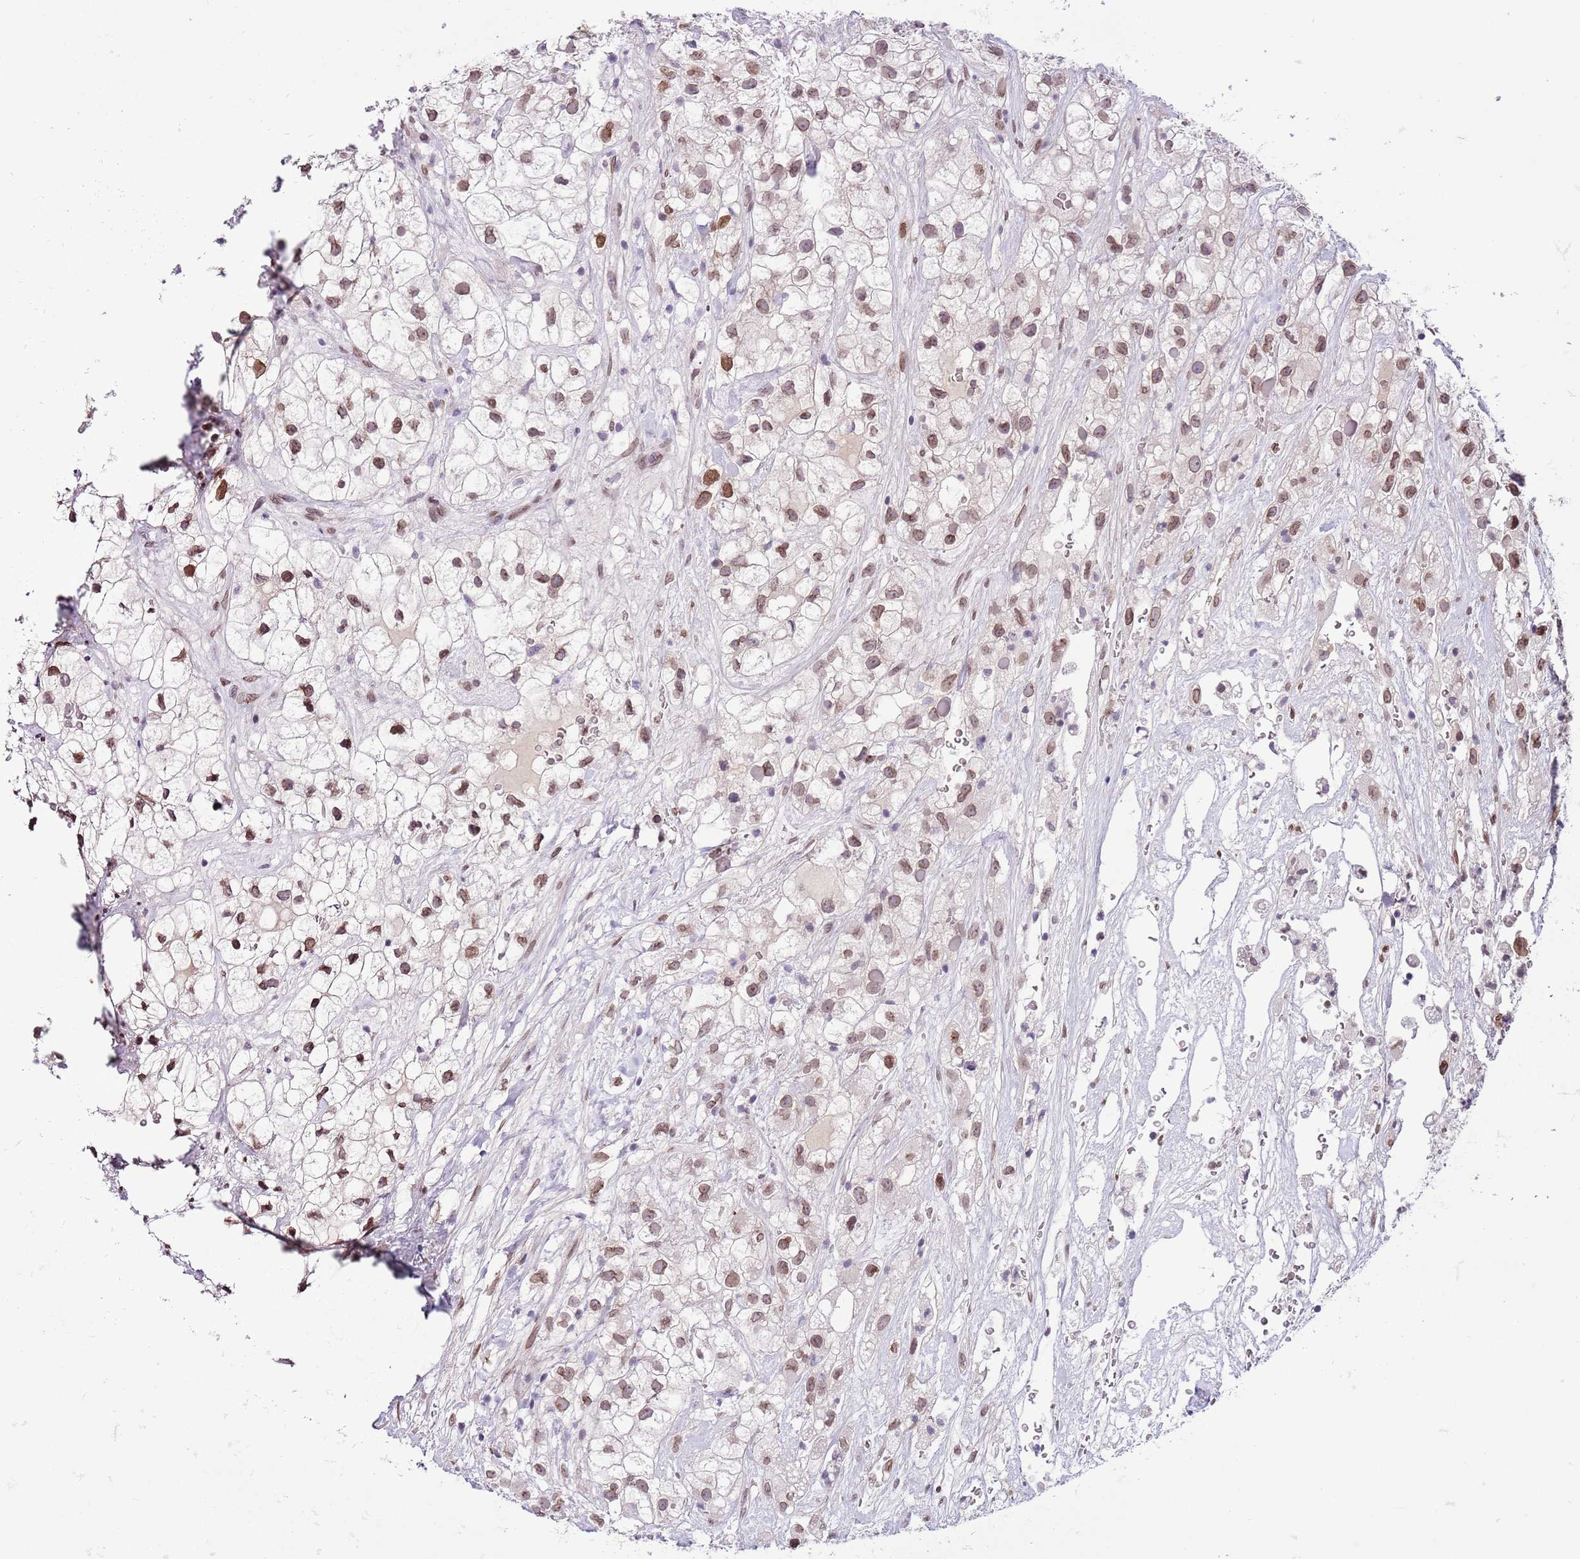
{"staining": {"intensity": "moderate", "quantity": ">75%", "location": "nuclear"}, "tissue": "renal cancer", "cell_type": "Tumor cells", "image_type": "cancer", "snomed": [{"axis": "morphology", "description": "Adenocarcinoma, NOS"}, {"axis": "topography", "description": "Kidney"}], "caption": "This image exhibits renal adenocarcinoma stained with immunohistochemistry to label a protein in brown. The nuclear of tumor cells show moderate positivity for the protein. Nuclei are counter-stained blue.", "gene": "ZGLP1", "patient": {"sex": "male", "age": 59}}